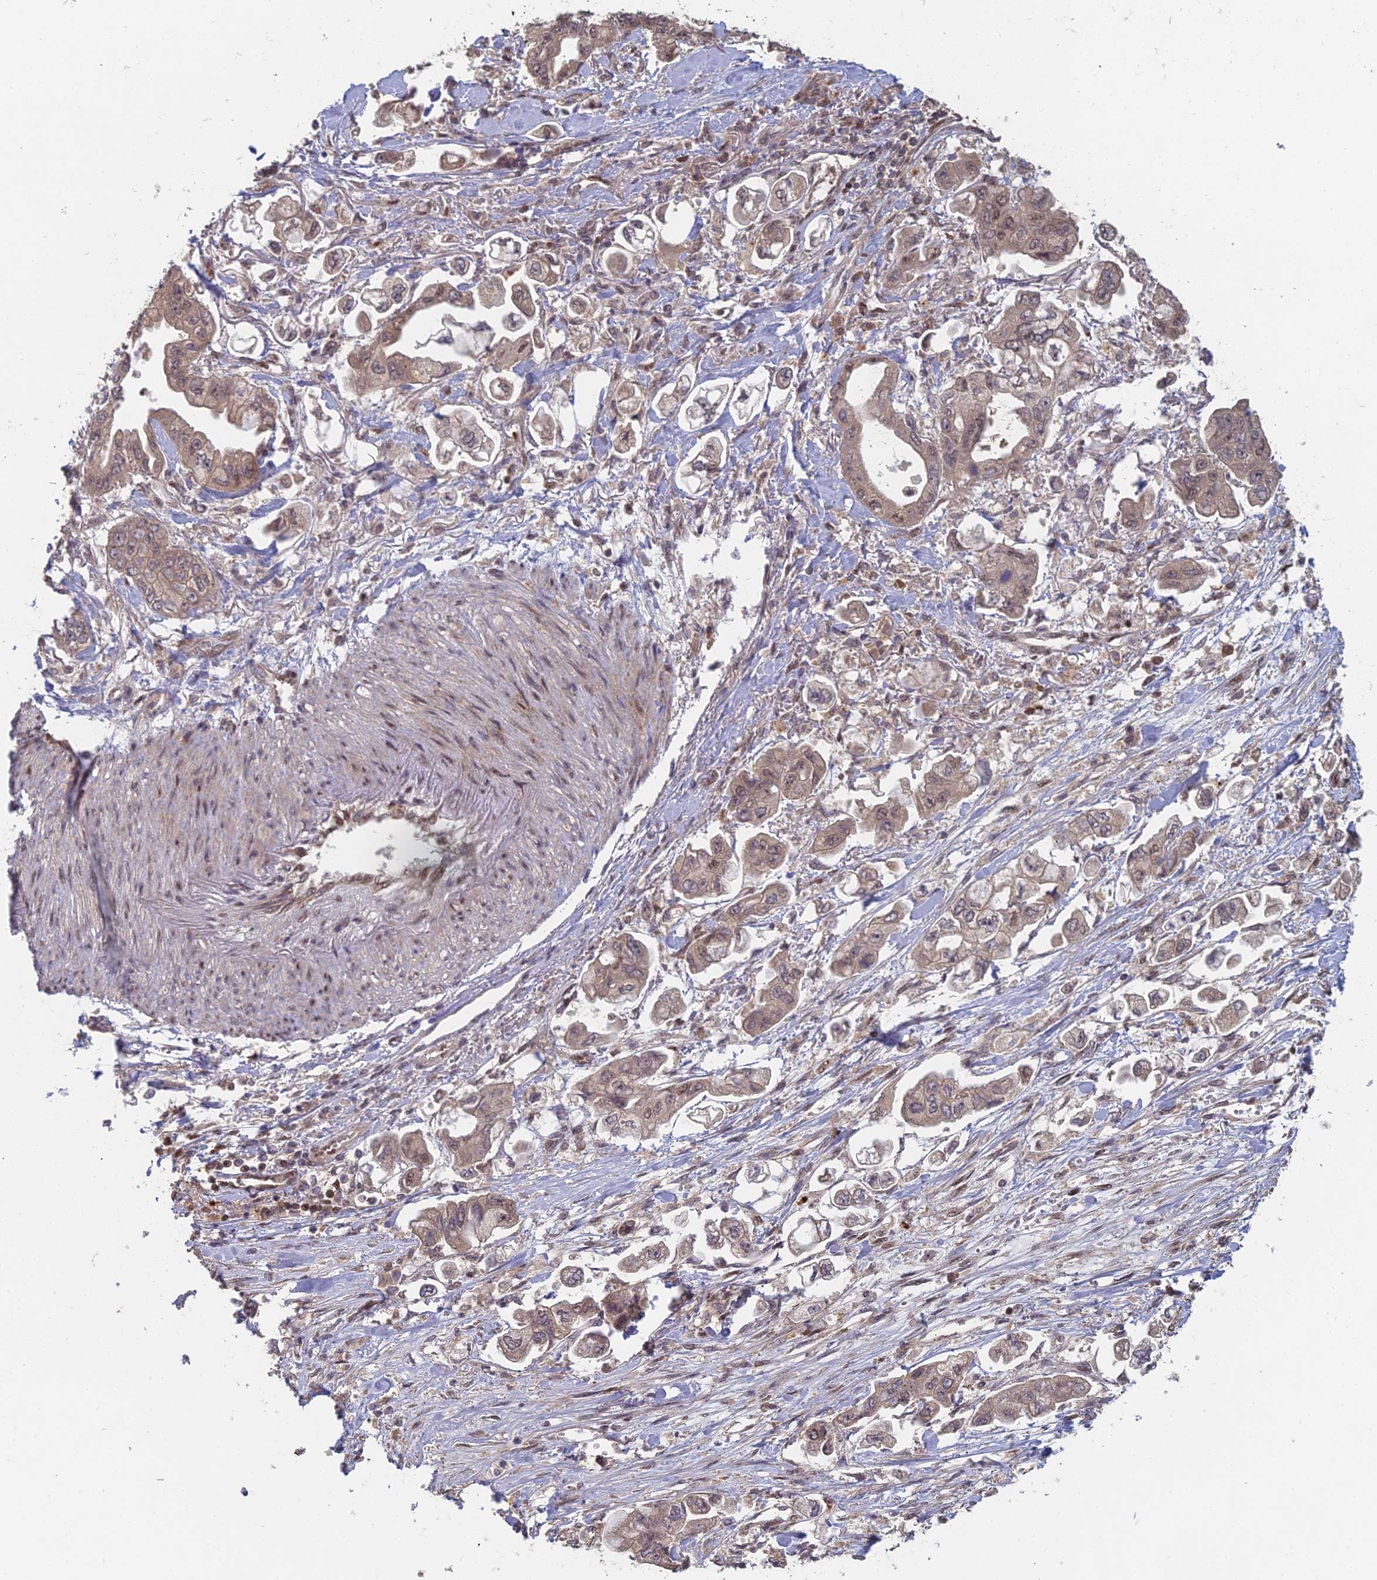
{"staining": {"intensity": "weak", "quantity": ">75%", "location": "cytoplasmic/membranous"}, "tissue": "stomach cancer", "cell_type": "Tumor cells", "image_type": "cancer", "snomed": [{"axis": "morphology", "description": "Adenocarcinoma, NOS"}, {"axis": "topography", "description": "Stomach"}], "caption": "Weak cytoplasmic/membranous protein expression is appreciated in about >75% of tumor cells in stomach adenocarcinoma. The protein is shown in brown color, while the nuclei are stained blue.", "gene": "RANBP3", "patient": {"sex": "male", "age": 62}}